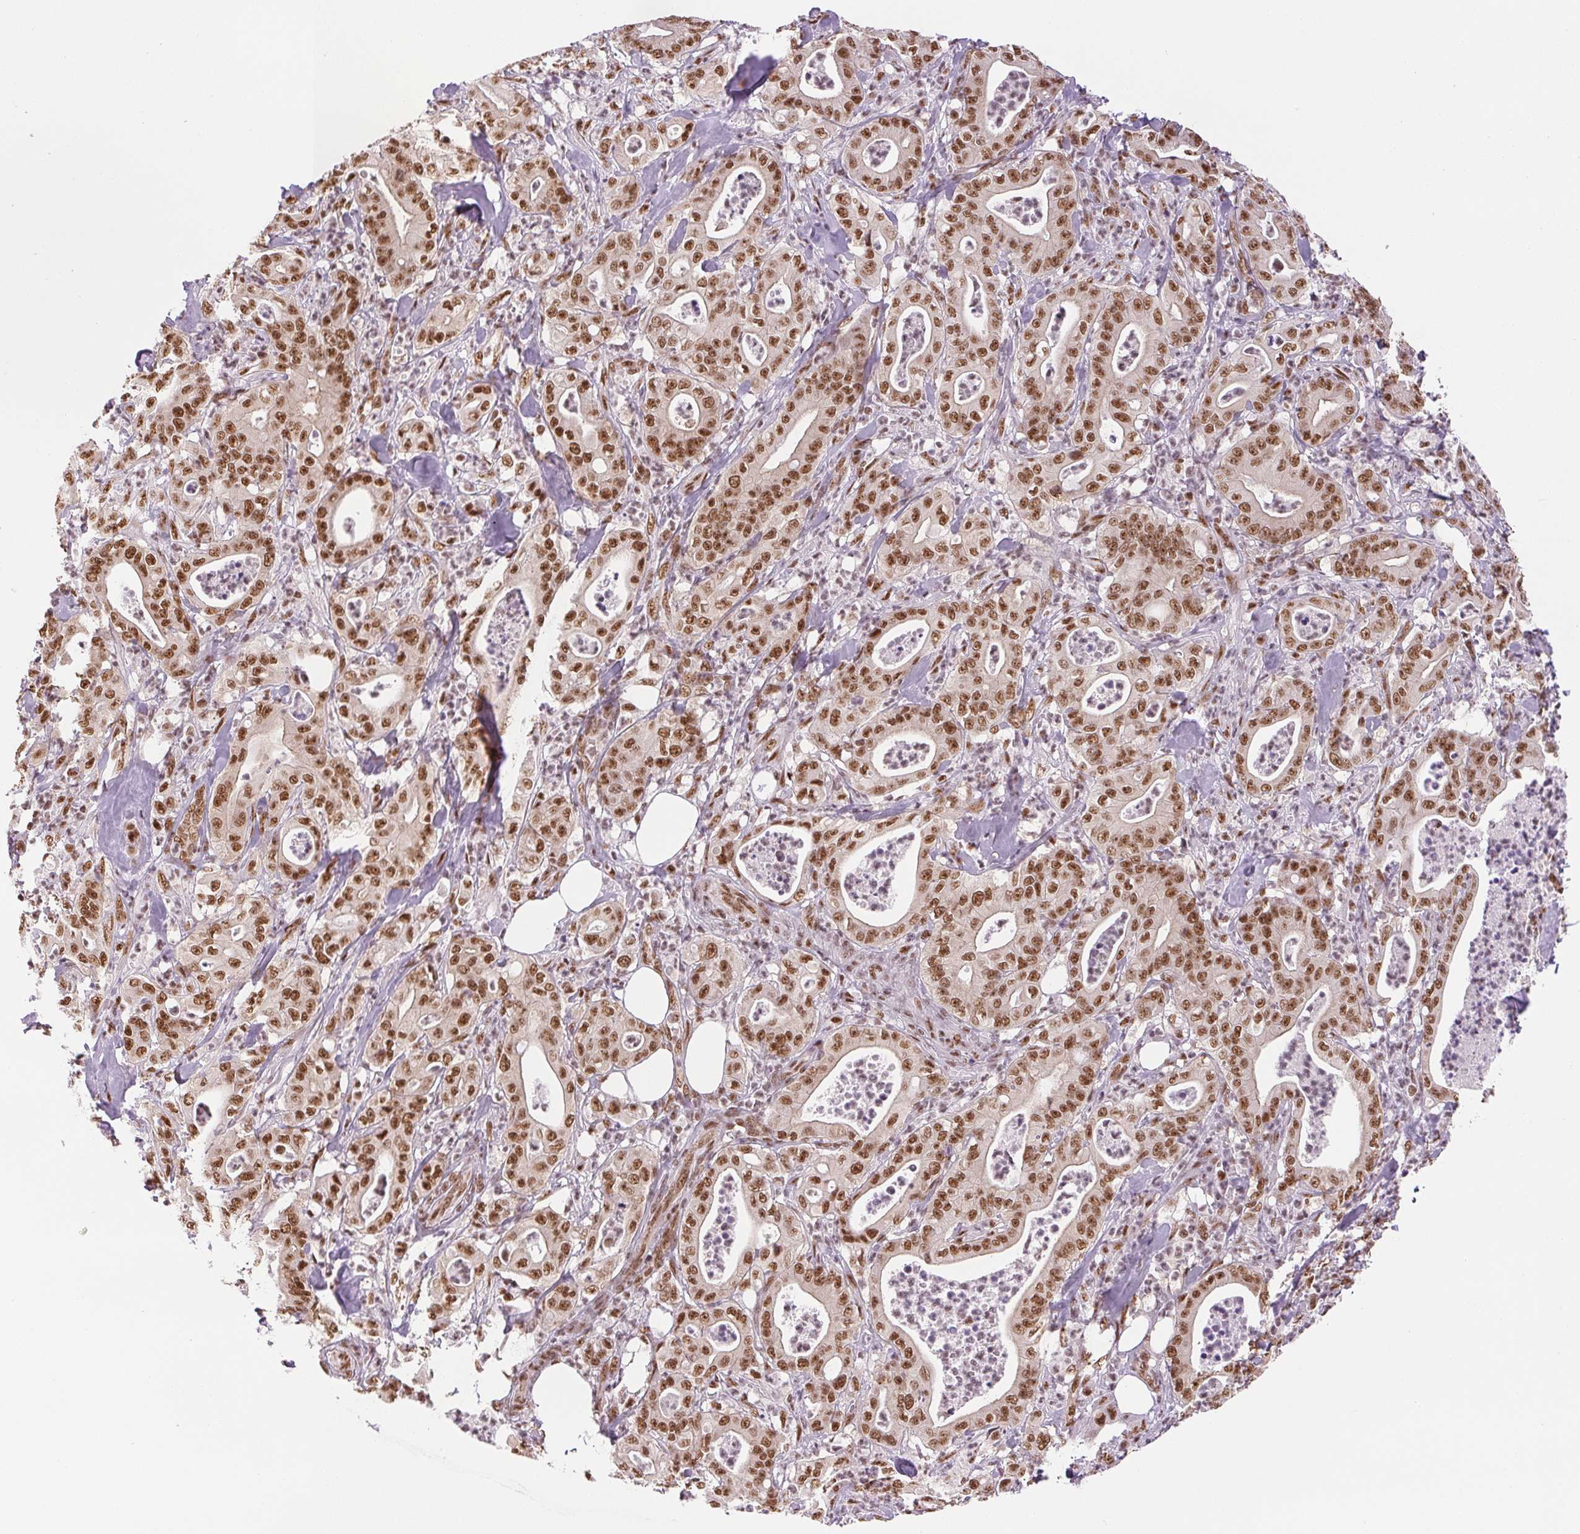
{"staining": {"intensity": "moderate", "quantity": ">75%", "location": "nuclear"}, "tissue": "pancreatic cancer", "cell_type": "Tumor cells", "image_type": "cancer", "snomed": [{"axis": "morphology", "description": "Adenocarcinoma, NOS"}, {"axis": "topography", "description": "Pancreas"}], "caption": "Pancreatic cancer was stained to show a protein in brown. There is medium levels of moderate nuclear positivity in approximately >75% of tumor cells.", "gene": "IK", "patient": {"sex": "male", "age": 71}}